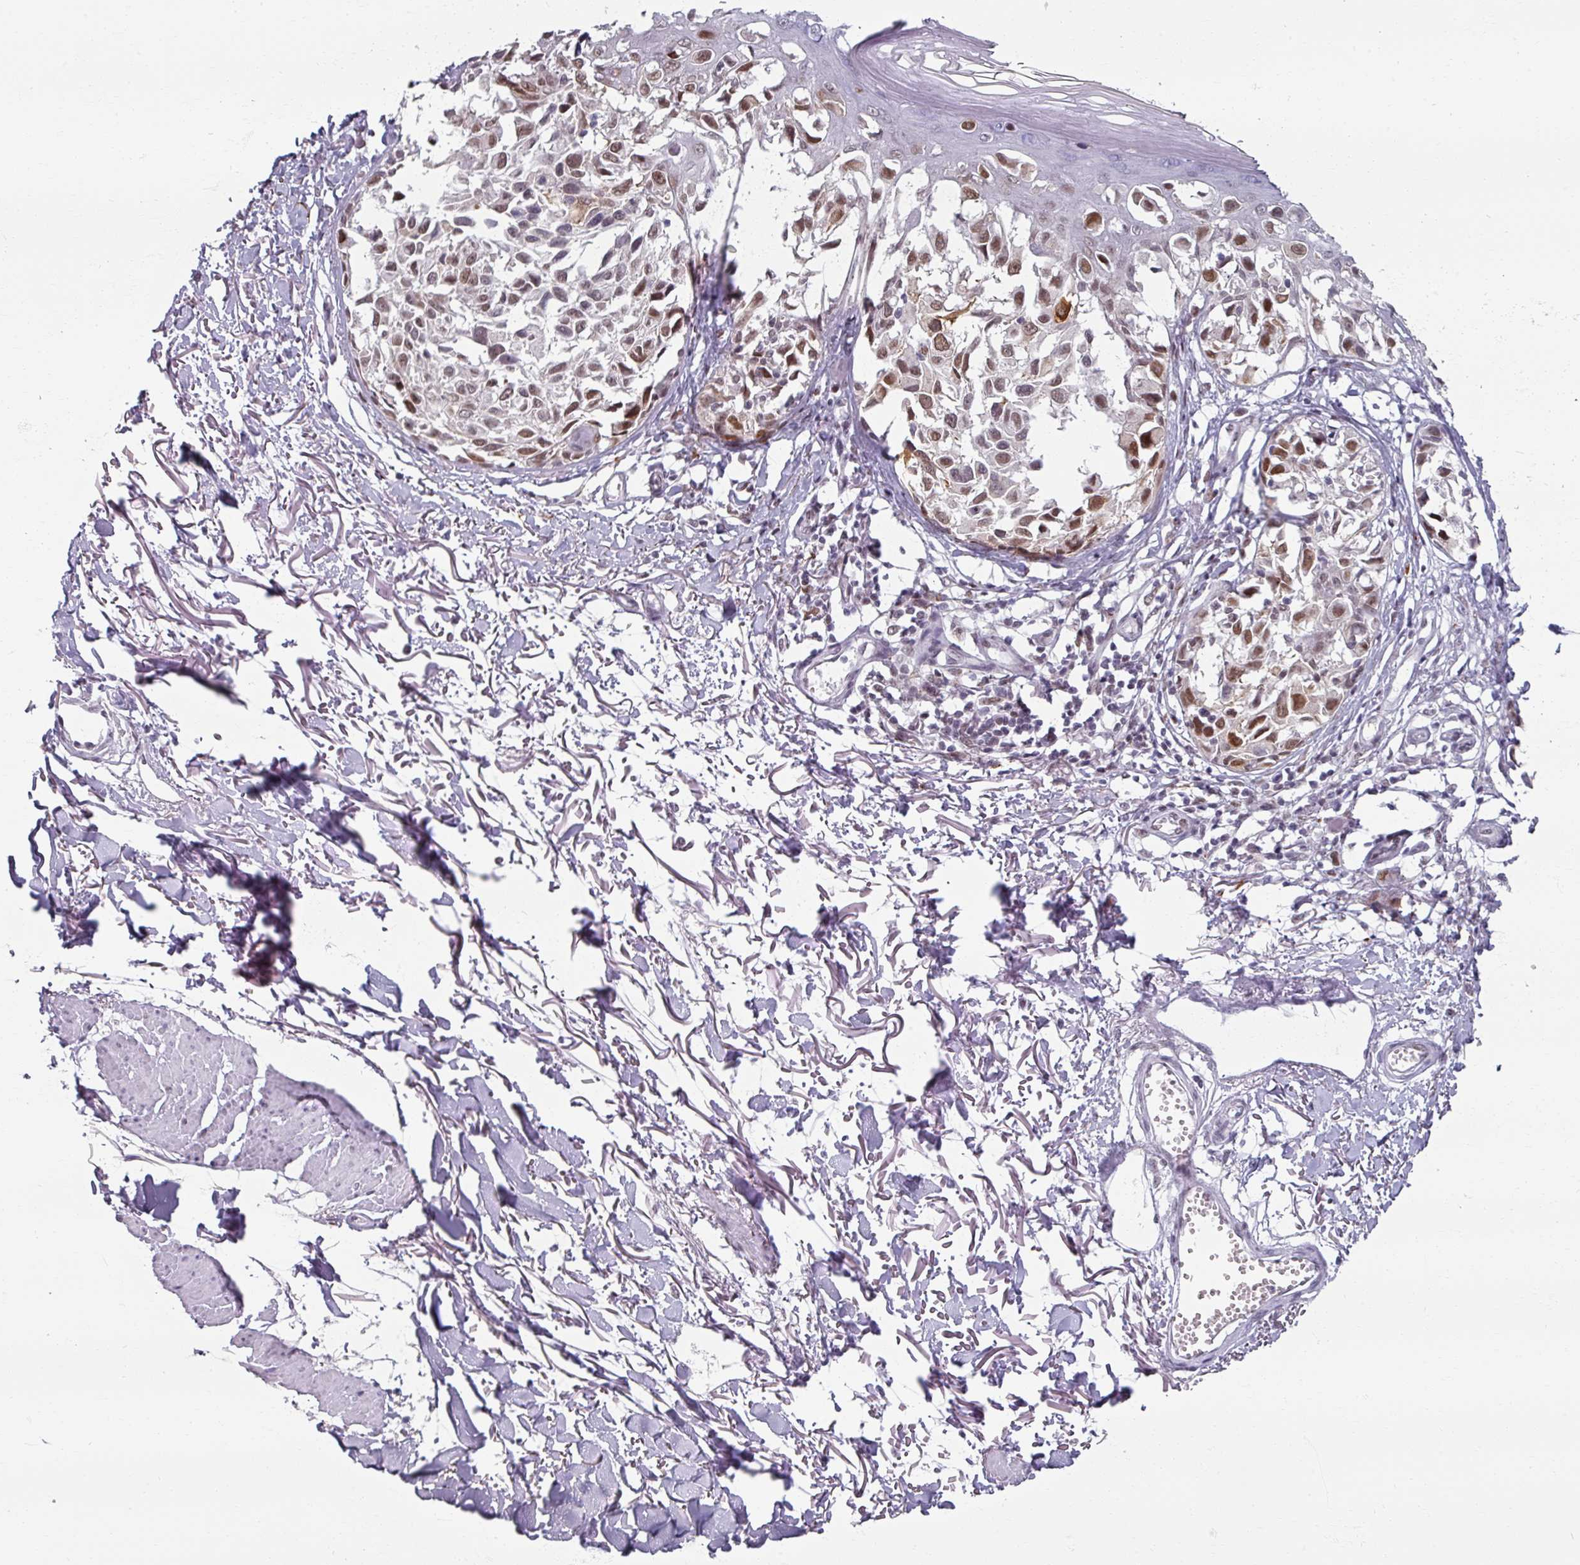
{"staining": {"intensity": "moderate", "quantity": ">75%", "location": "nuclear"}, "tissue": "melanoma", "cell_type": "Tumor cells", "image_type": "cancer", "snomed": [{"axis": "morphology", "description": "Malignant melanoma, NOS"}, {"axis": "topography", "description": "Skin"}], "caption": "Immunohistochemistry histopathology image of neoplastic tissue: human melanoma stained using immunohistochemistry demonstrates medium levels of moderate protein expression localized specifically in the nuclear of tumor cells, appearing as a nuclear brown color.", "gene": "RIPOR3", "patient": {"sex": "male", "age": 73}}